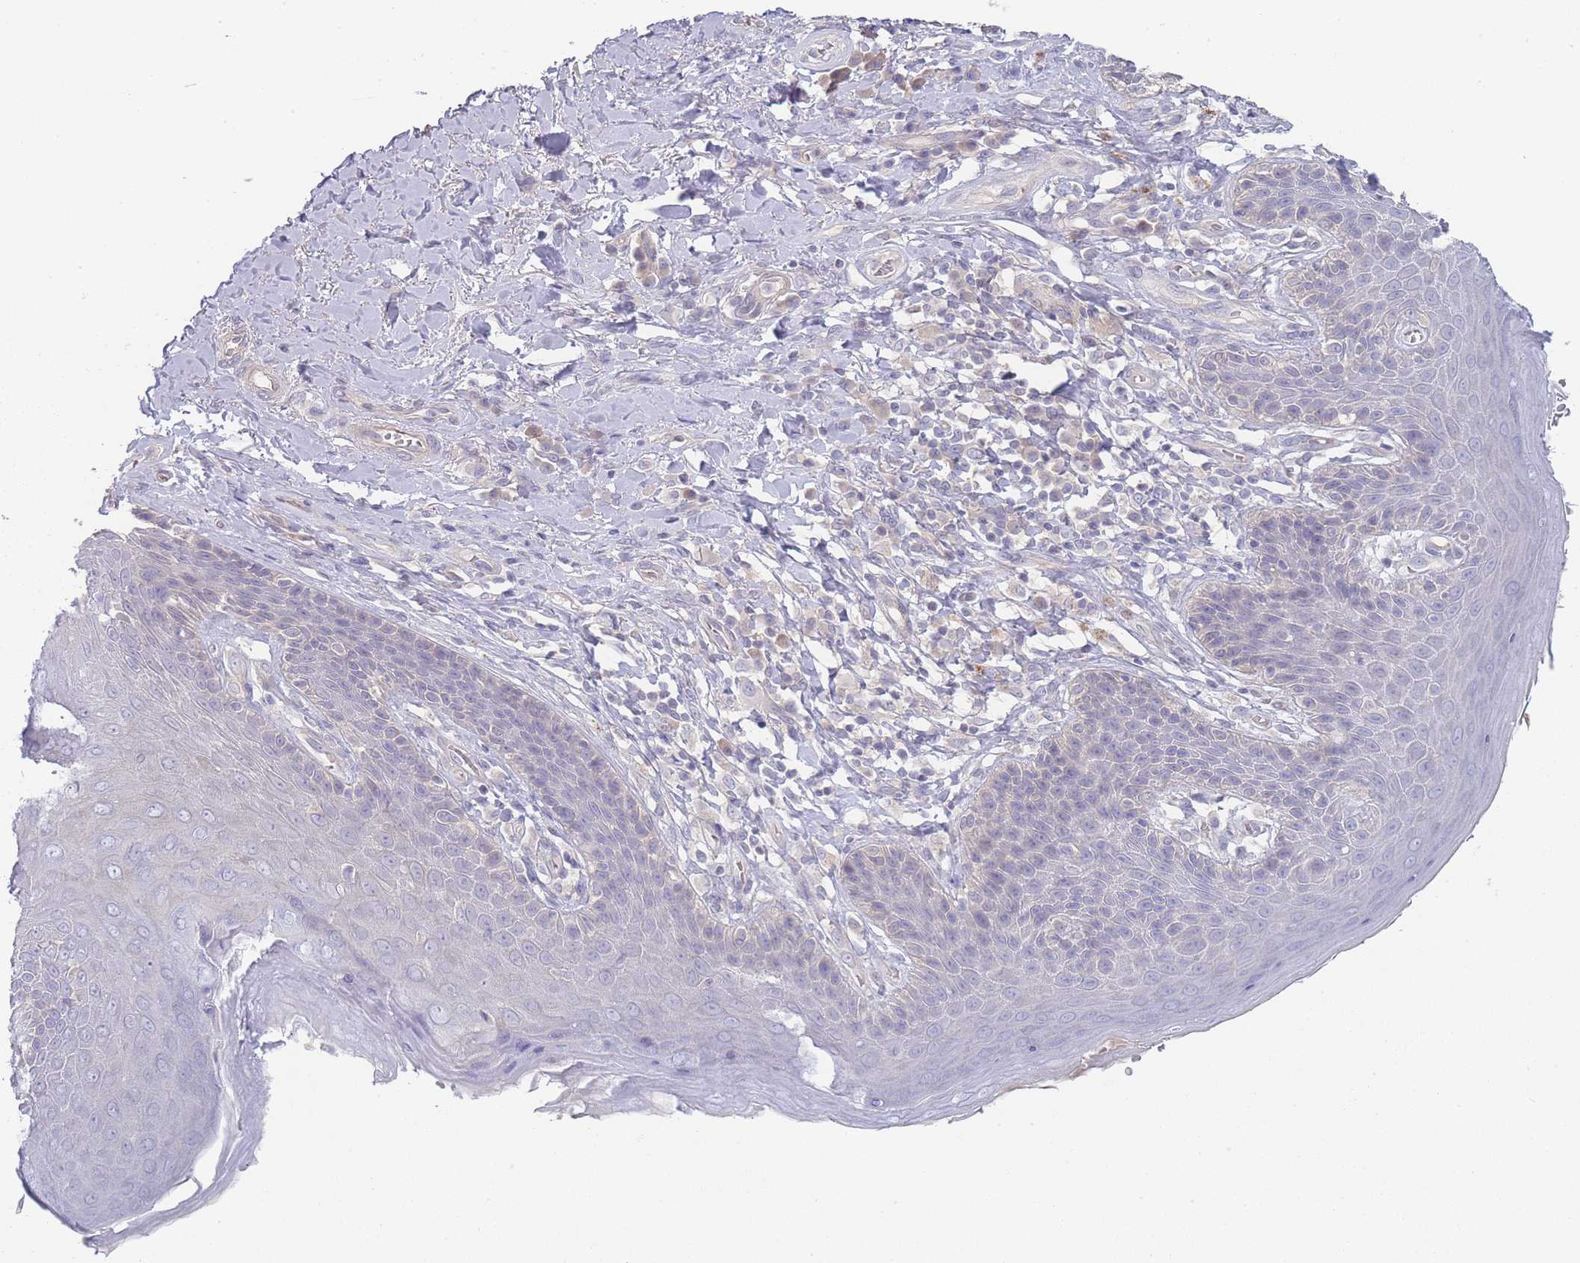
{"staining": {"intensity": "moderate", "quantity": "<25%", "location": "cytoplasmic/membranous"}, "tissue": "skin", "cell_type": "Epidermal cells", "image_type": "normal", "snomed": [{"axis": "morphology", "description": "Normal tissue, NOS"}, {"axis": "topography", "description": "Anal"}], "caption": "The micrograph displays immunohistochemical staining of unremarkable skin. There is moderate cytoplasmic/membranous expression is present in about <25% of epidermal cells.", "gene": "SPHKAP", "patient": {"sex": "female", "age": 89}}